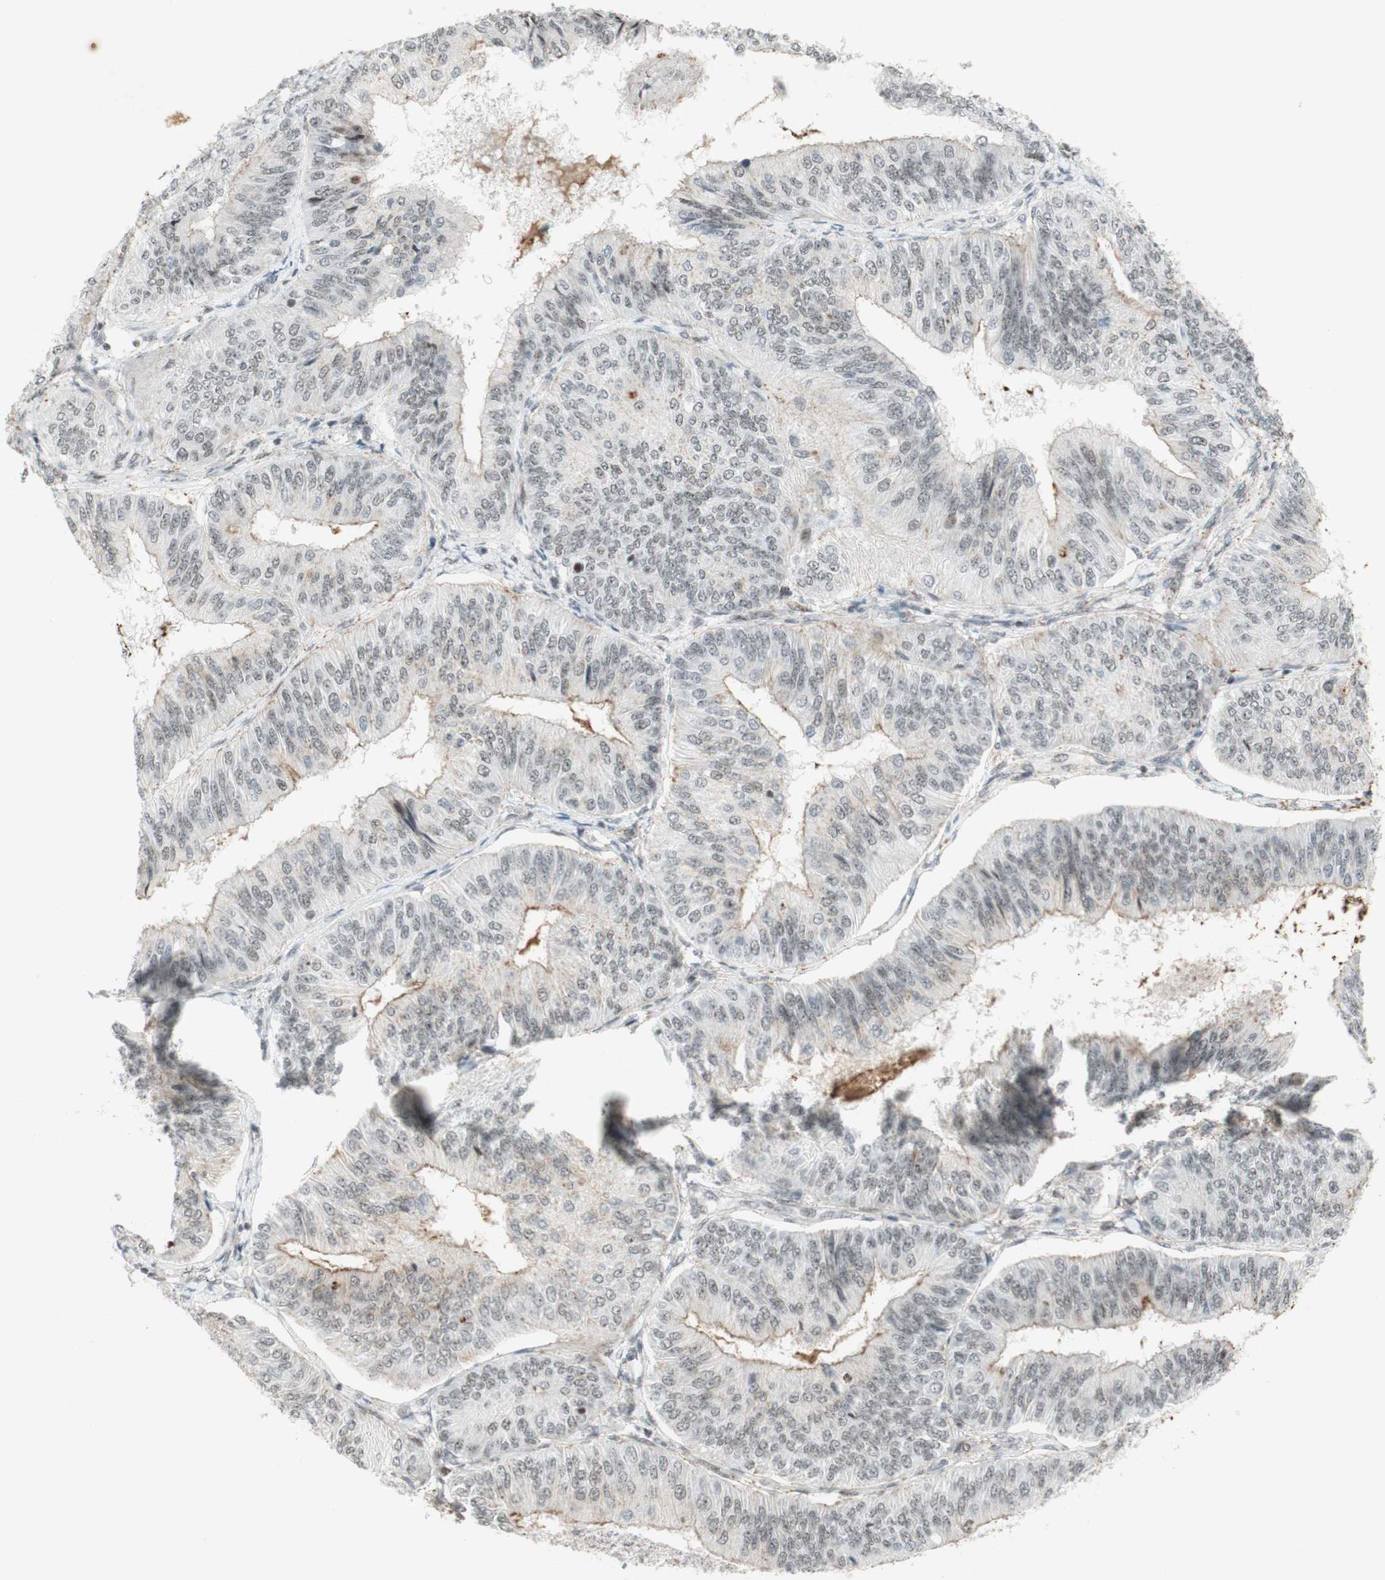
{"staining": {"intensity": "moderate", "quantity": ">75%", "location": "nuclear"}, "tissue": "endometrial cancer", "cell_type": "Tumor cells", "image_type": "cancer", "snomed": [{"axis": "morphology", "description": "Adenocarcinoma, NOS"}, {"axis": "topography", "description": "Endometrium"}], "caption": "This is an image of immunohistochemistry staining of adenocarcinoma (endometrial), which shows moderate staining in the nuclear of tumor cells.", "gene": "IRF1", "patient": {"sex": "female", "age": 58}}